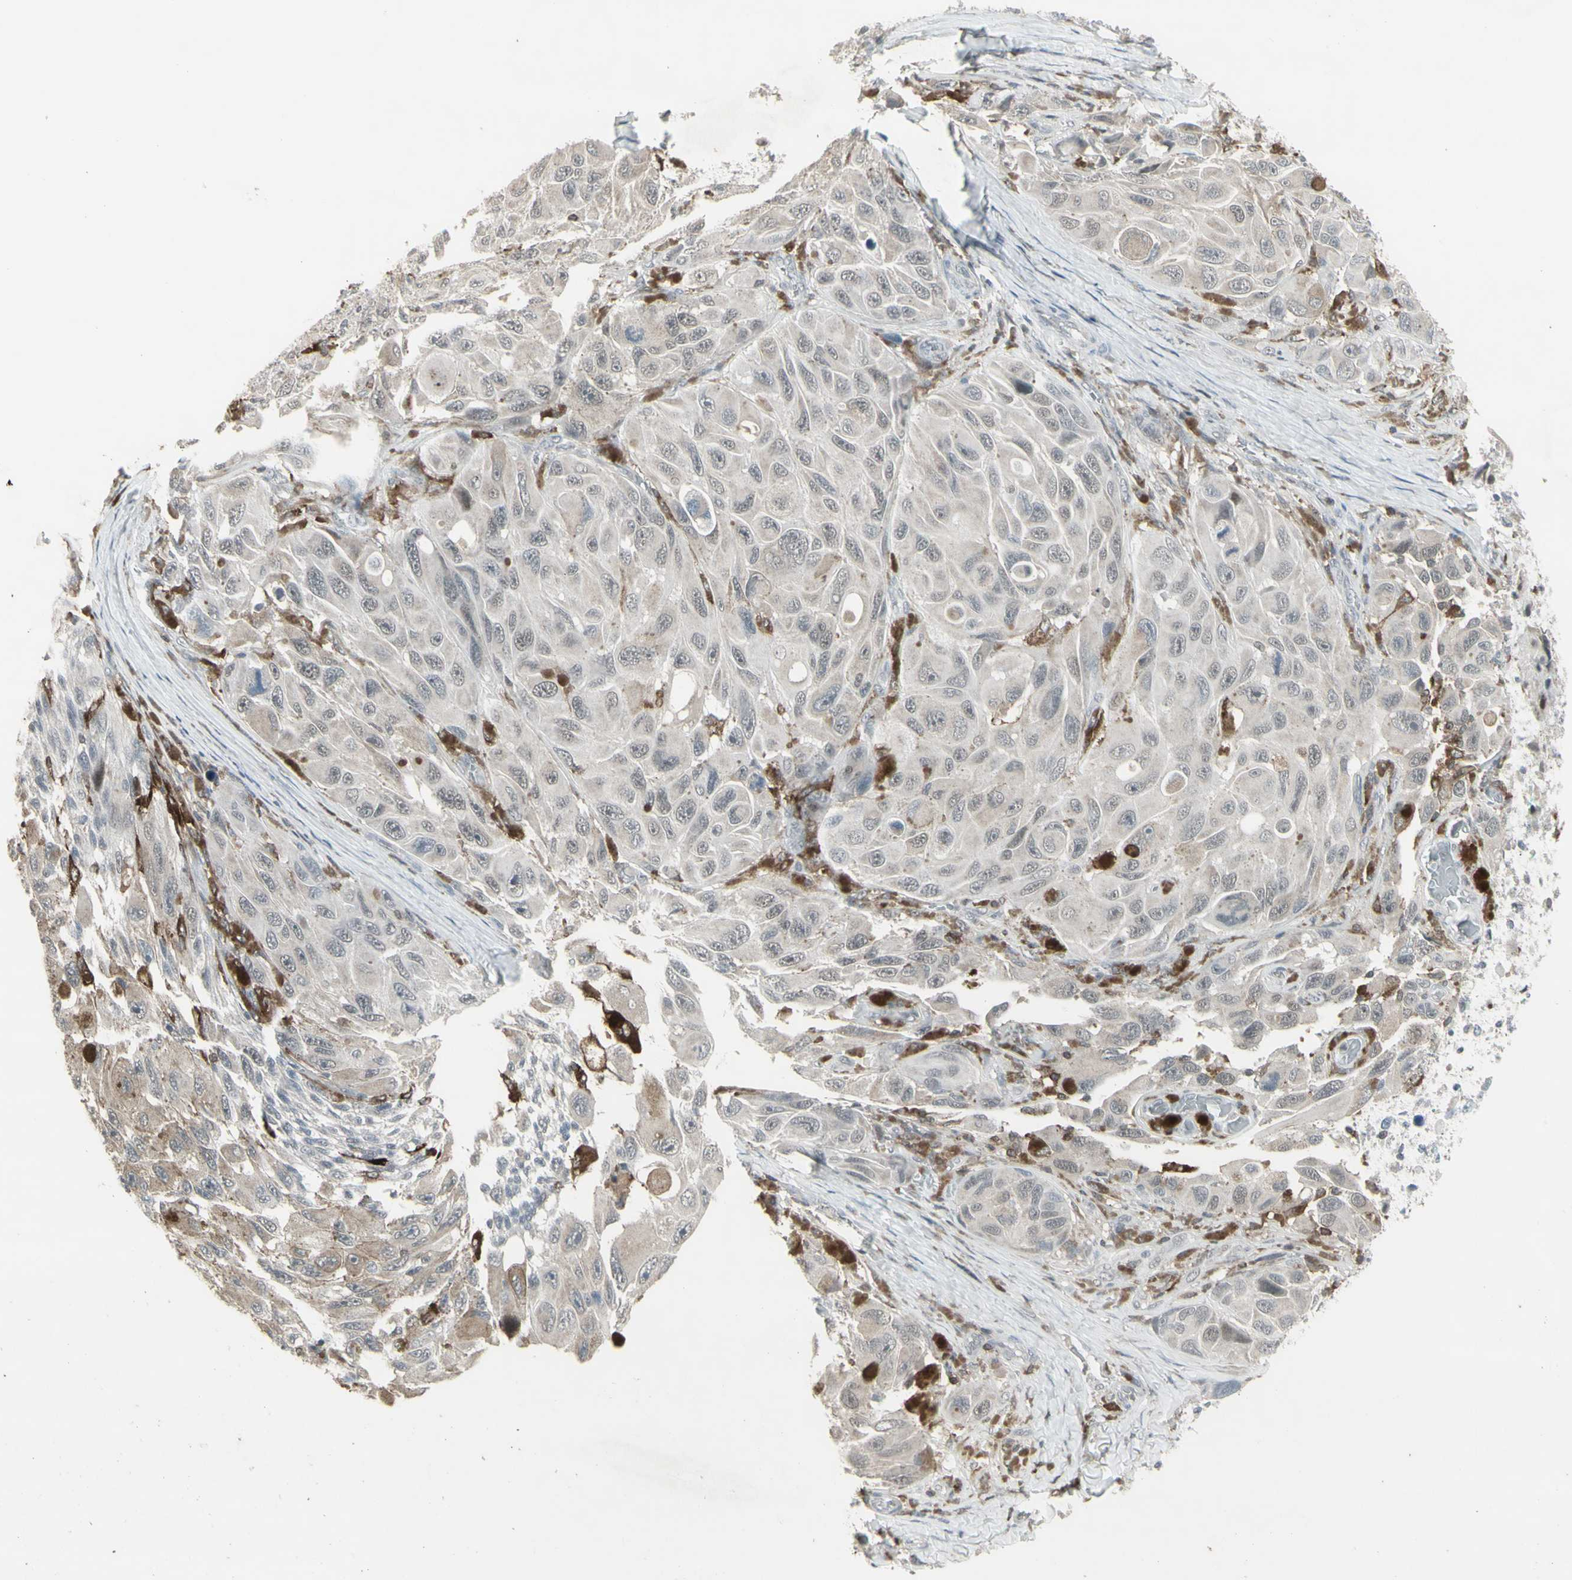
{"staining": {"intensity": "negative", "quantity": "none", "location": "none"}, "tissue": "melanoma", "cell_type": "Tumor cells", "image_type": "cancer", "snomed": [{"axis": "morphology", "description": "Malignant melanoma, NOS"}, {"axis": "topography", "description": "Skin"}], "caption": "Immunohistochemical staining of human malignant melanoma demonstrates no significant positivity in tumor cells.", "gene": "SAMSN1", "patient": {"sex": "female", "age": 73}}